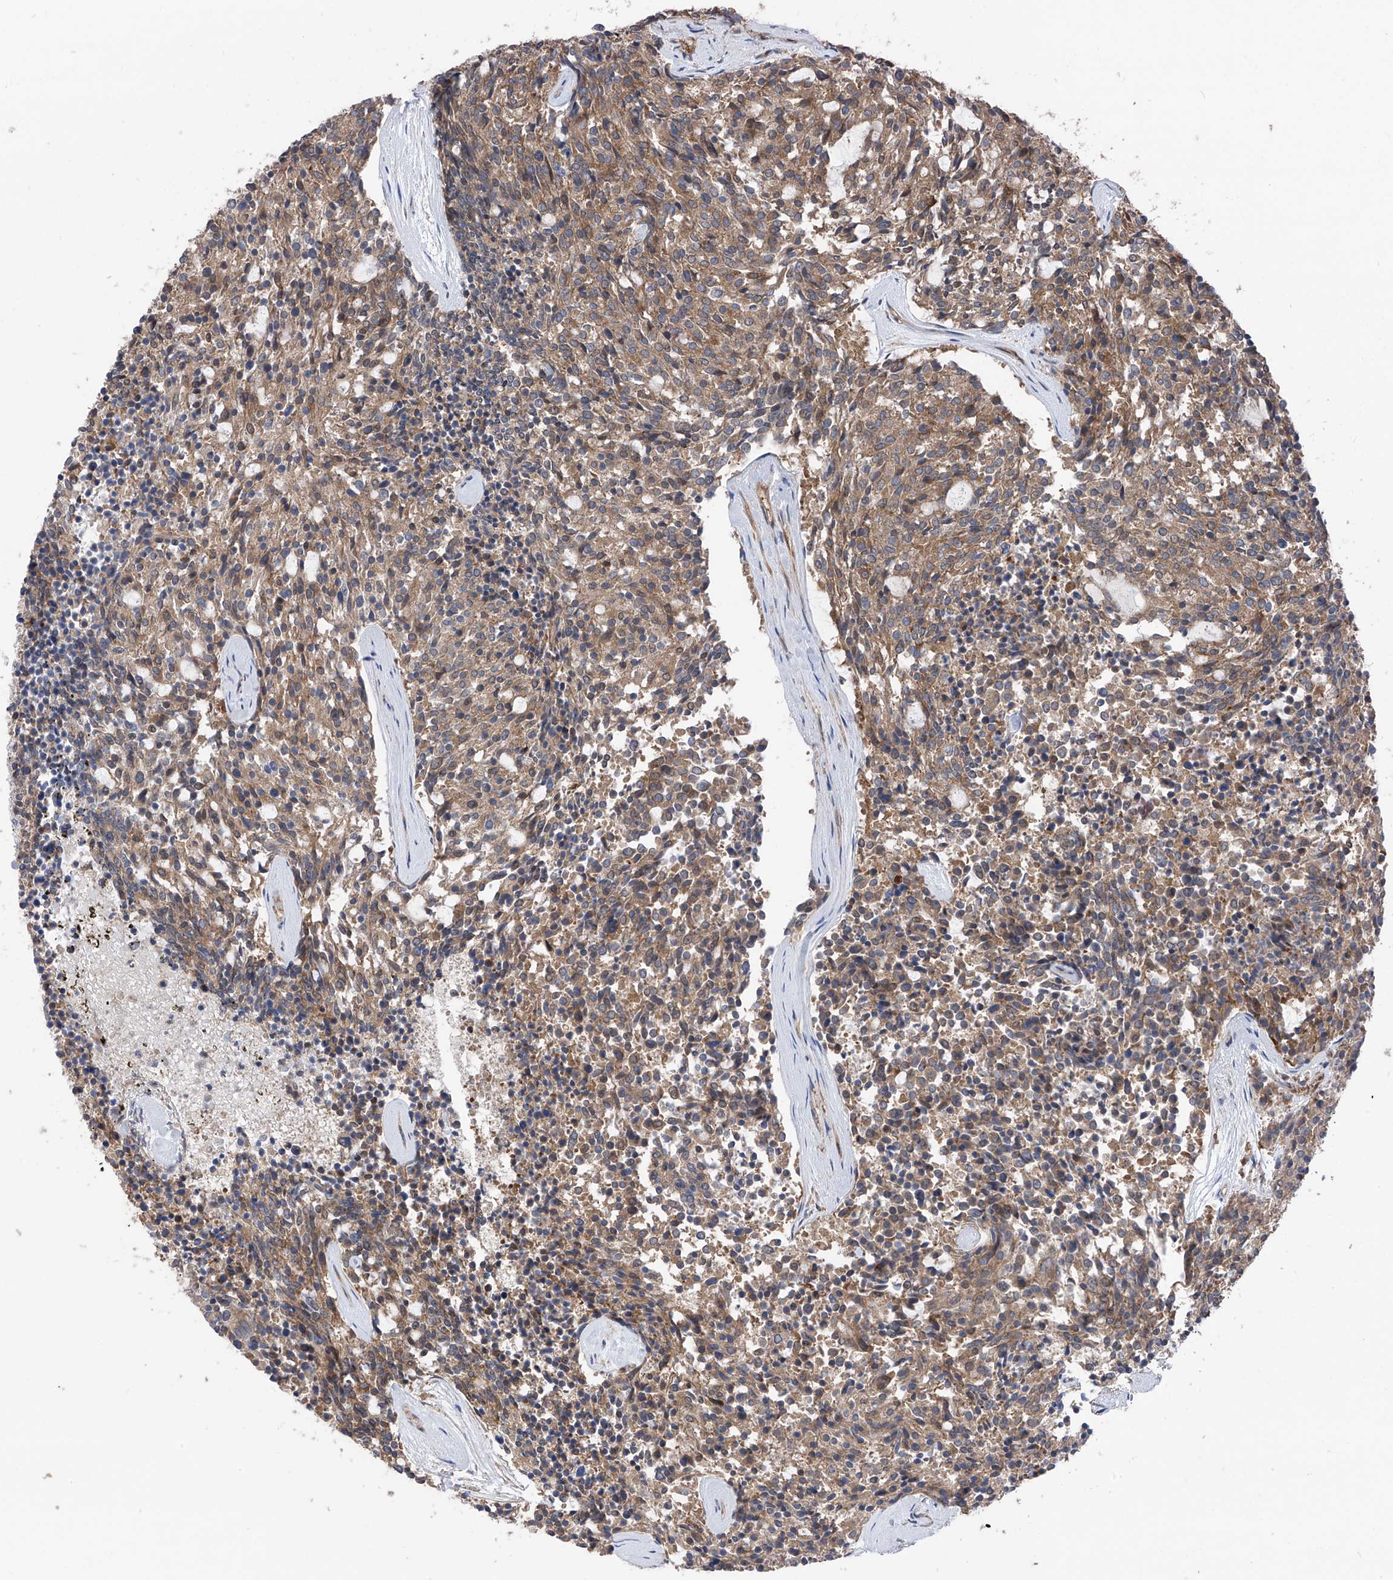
{"staining": {"intensity": "weak", "quantity": ">75%", "location": "cytoplasmic/membranous"}, "tissue": "carcinoid", "cell_type": "Tumor cells", "image_type": "cancer", "snomed": [{"axis": "morphology", "description": "Carcinoid, malignant, NOS"}, {"axis": "topography", "description": "Pancreas"}], "caption": "Immunohistochemical staining of human carcinoid (malignant) reveals low levels of weak cytoplasmic/membranous expression in about >75% of tumor cells.", "gene": "CHPF", "patient": {"sex": "female", "age": 54}}